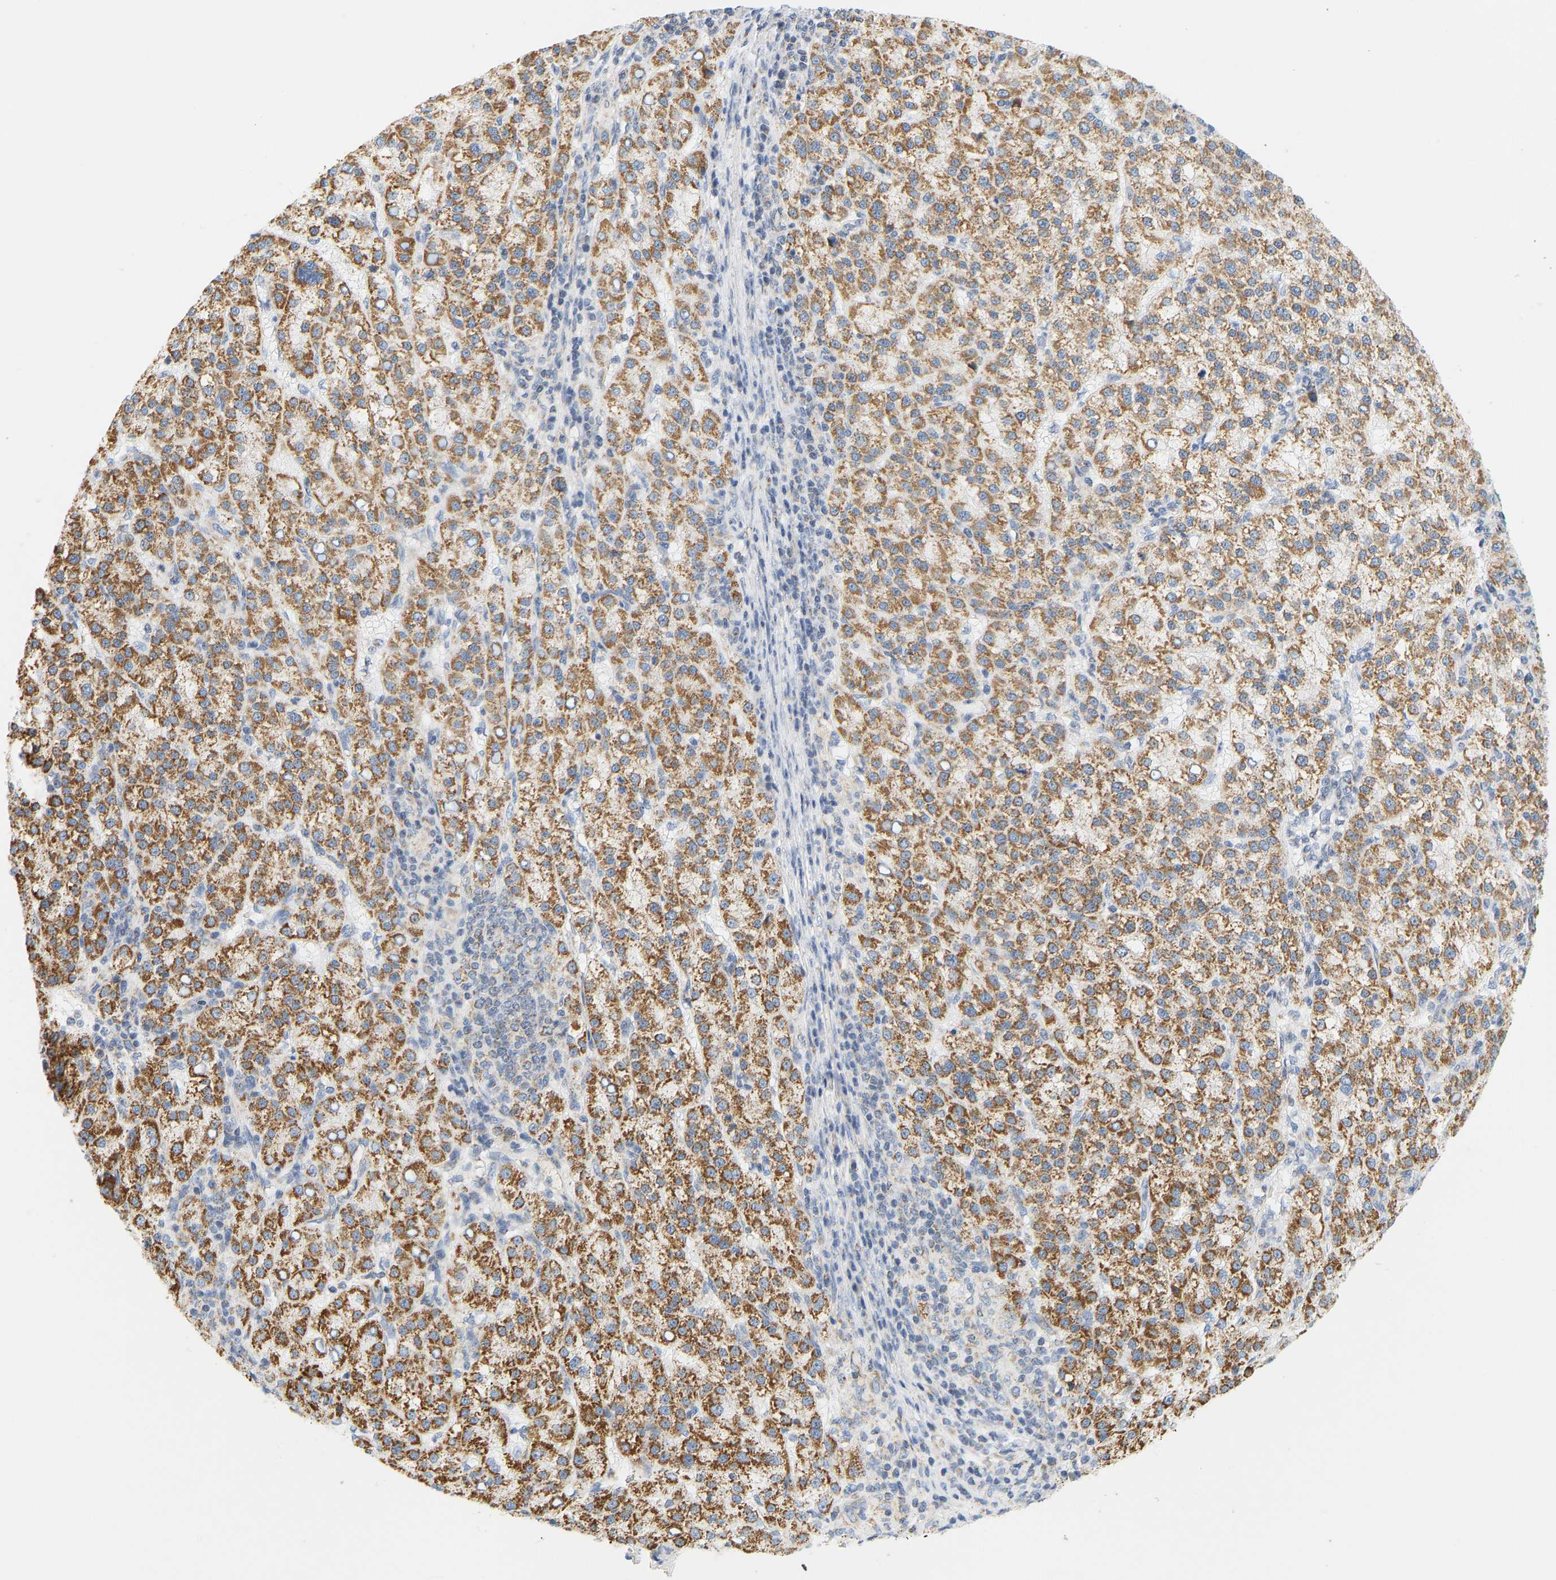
{"staining": {"intensity": "moderate", "quantity": ">75%", "location": "cytoplasmic/membranous"}, "tissue": "liver cancer", "cell_type": "Tumor cells", "image_type": "cancer", "snomed": [{"axis": "morphology", "description": "Carcinoma, Hepatocellular, NOS"}, {"axis": "topography", "description": "Liver"}], "caption": "Liver cancer tissue reveals moderate cytoplasmic/membranous positivity in about >75% of tumor cells (IHC, brightfield microscopy, high magnification).", "gene": "GRPEL2", "patient": {"sex": "female", "age": 58}}